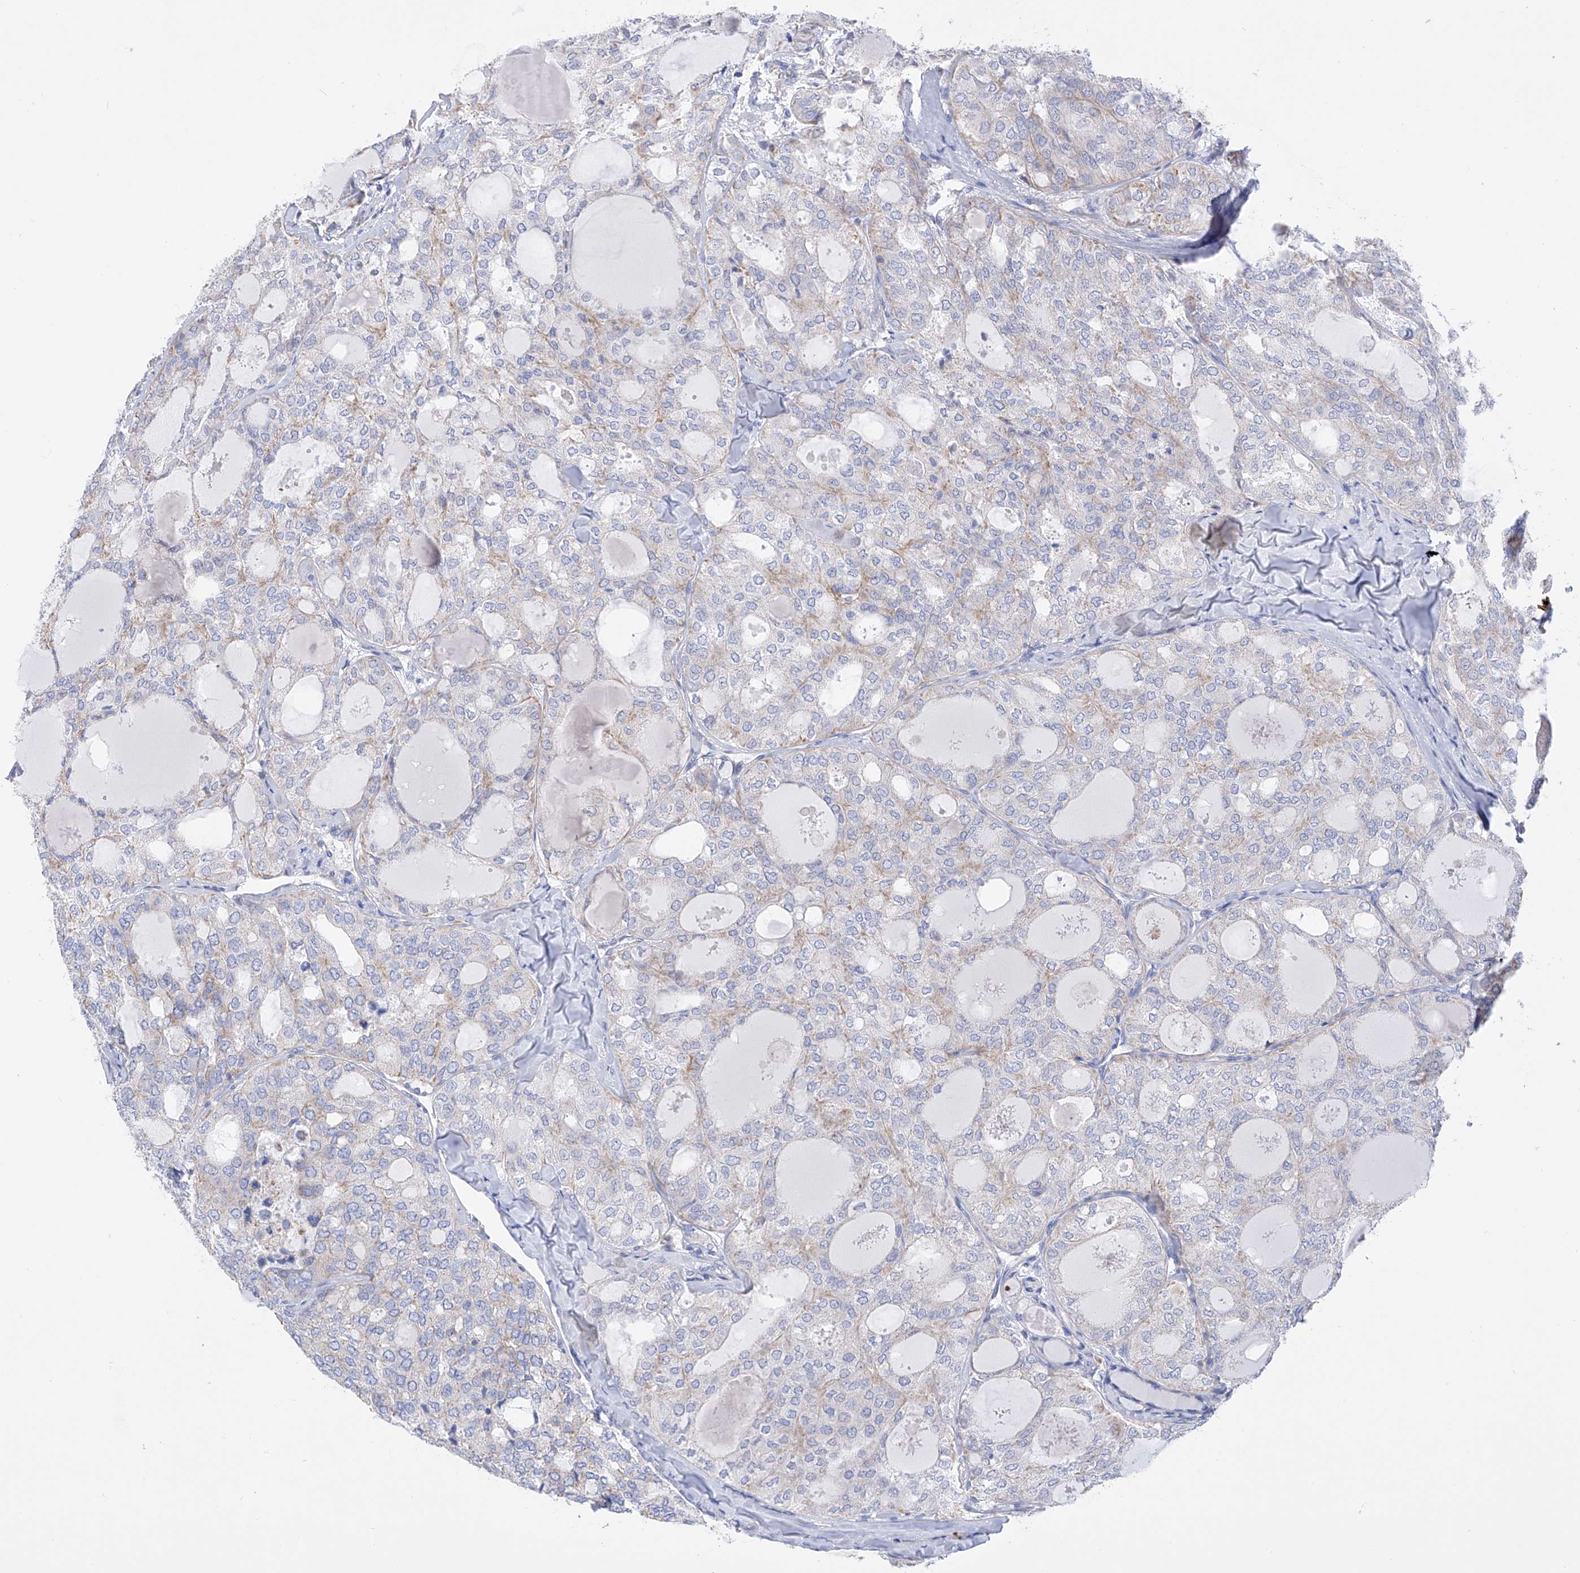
{"staining": {"intensity": "negative", "quantity": "none", "location": "none"}, "tissue": "thyroid cancer", "cell_type": "Tumor cells", "image_type": "cancer", "snomed": [{"axis": "morphology", "description": "Follicular adenoma carcinoma, NOS"}, {"axis": "topography", "description": "Thyroid gland"}], "caption": "Micrograph shows no protein expression in tumor cells of thyroid follicular adenoma carcinoma tissue.", "gene": "FLG", "patient": {"sex": "male", "age": 75}}